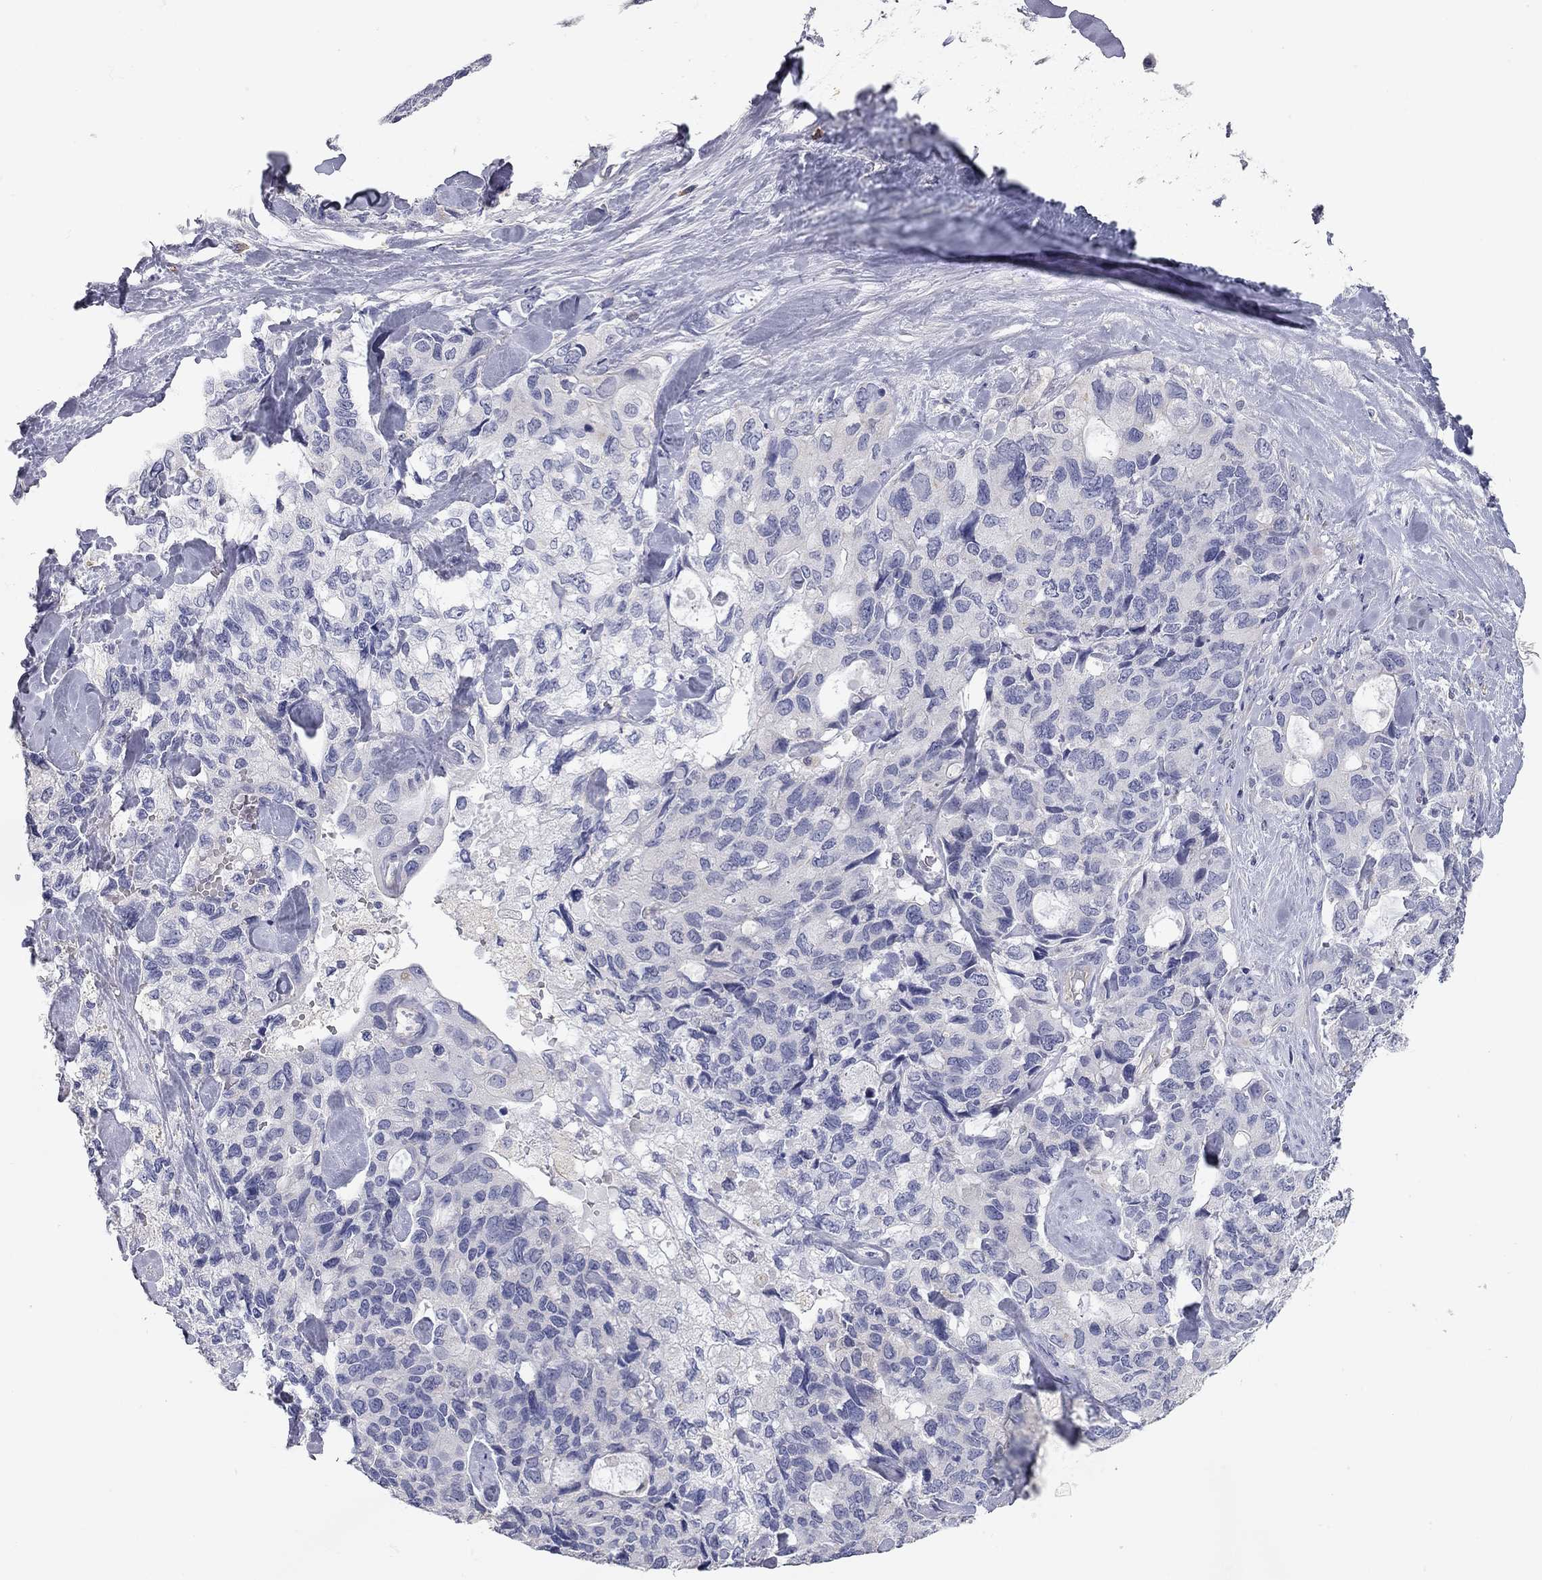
{"staining": {"intensity": "negative", "quantity": "none", "location": "none"}, "tissue": "pancreatic cancer", "cell_type": "Tumor cells", "image_type": "cancer", "snomed": [{"axis": "morphology", "description": "Adenocarcinoma, NOS"}, {"axis": "topography", "description": "Pancreas"}], "caption": "An immunohistochemistry image of pancreatic adenocarcinoma is shown. There is no staining in tumor cells of pancreatic adenocarcinoma.", "gene": "C10orf90", "patient": {"sex": "female", "age": 56}}